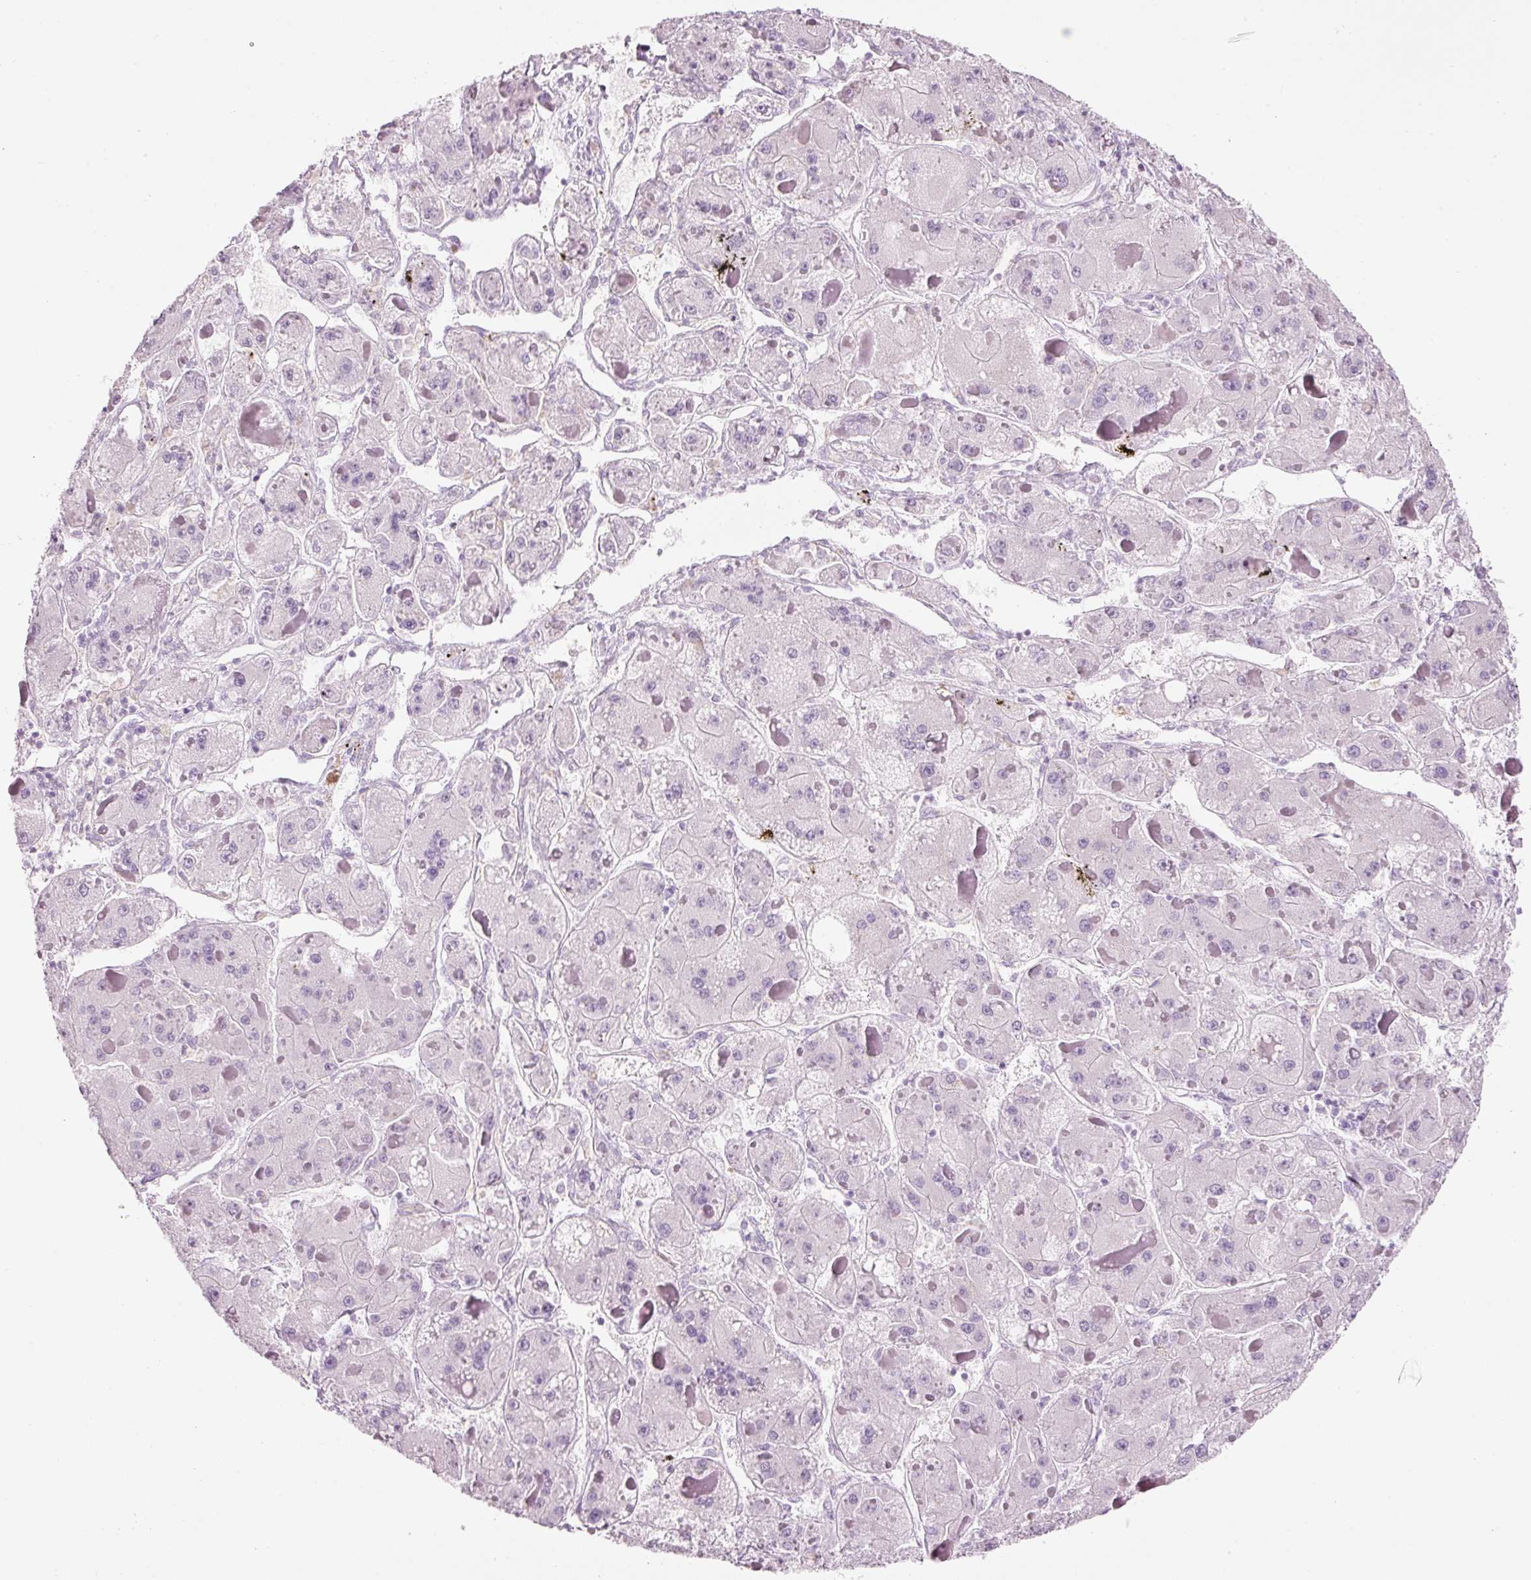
{"staining": {"intensity": "negative", "quantity": "none", "location": "none"}, "tissue": "liver cancer", "cell_type": "Tumor cells", "image_type": "cancer", "snomed": [{"axis": "morphology", "description": "Carcinoma, Hepatocellular, NOS"}, {"axis": "topography", "description": "Liver"}], "caption": "Immunohistochemistry (IHC) micrograph of neoplastic tissue: liver cancer (hepatocellular carcinoma) stained with DAB demonstrates no significant protein staining in tumor cells.", "gene": "CMA1", "patient": {"sex": "female", "age": 73}}